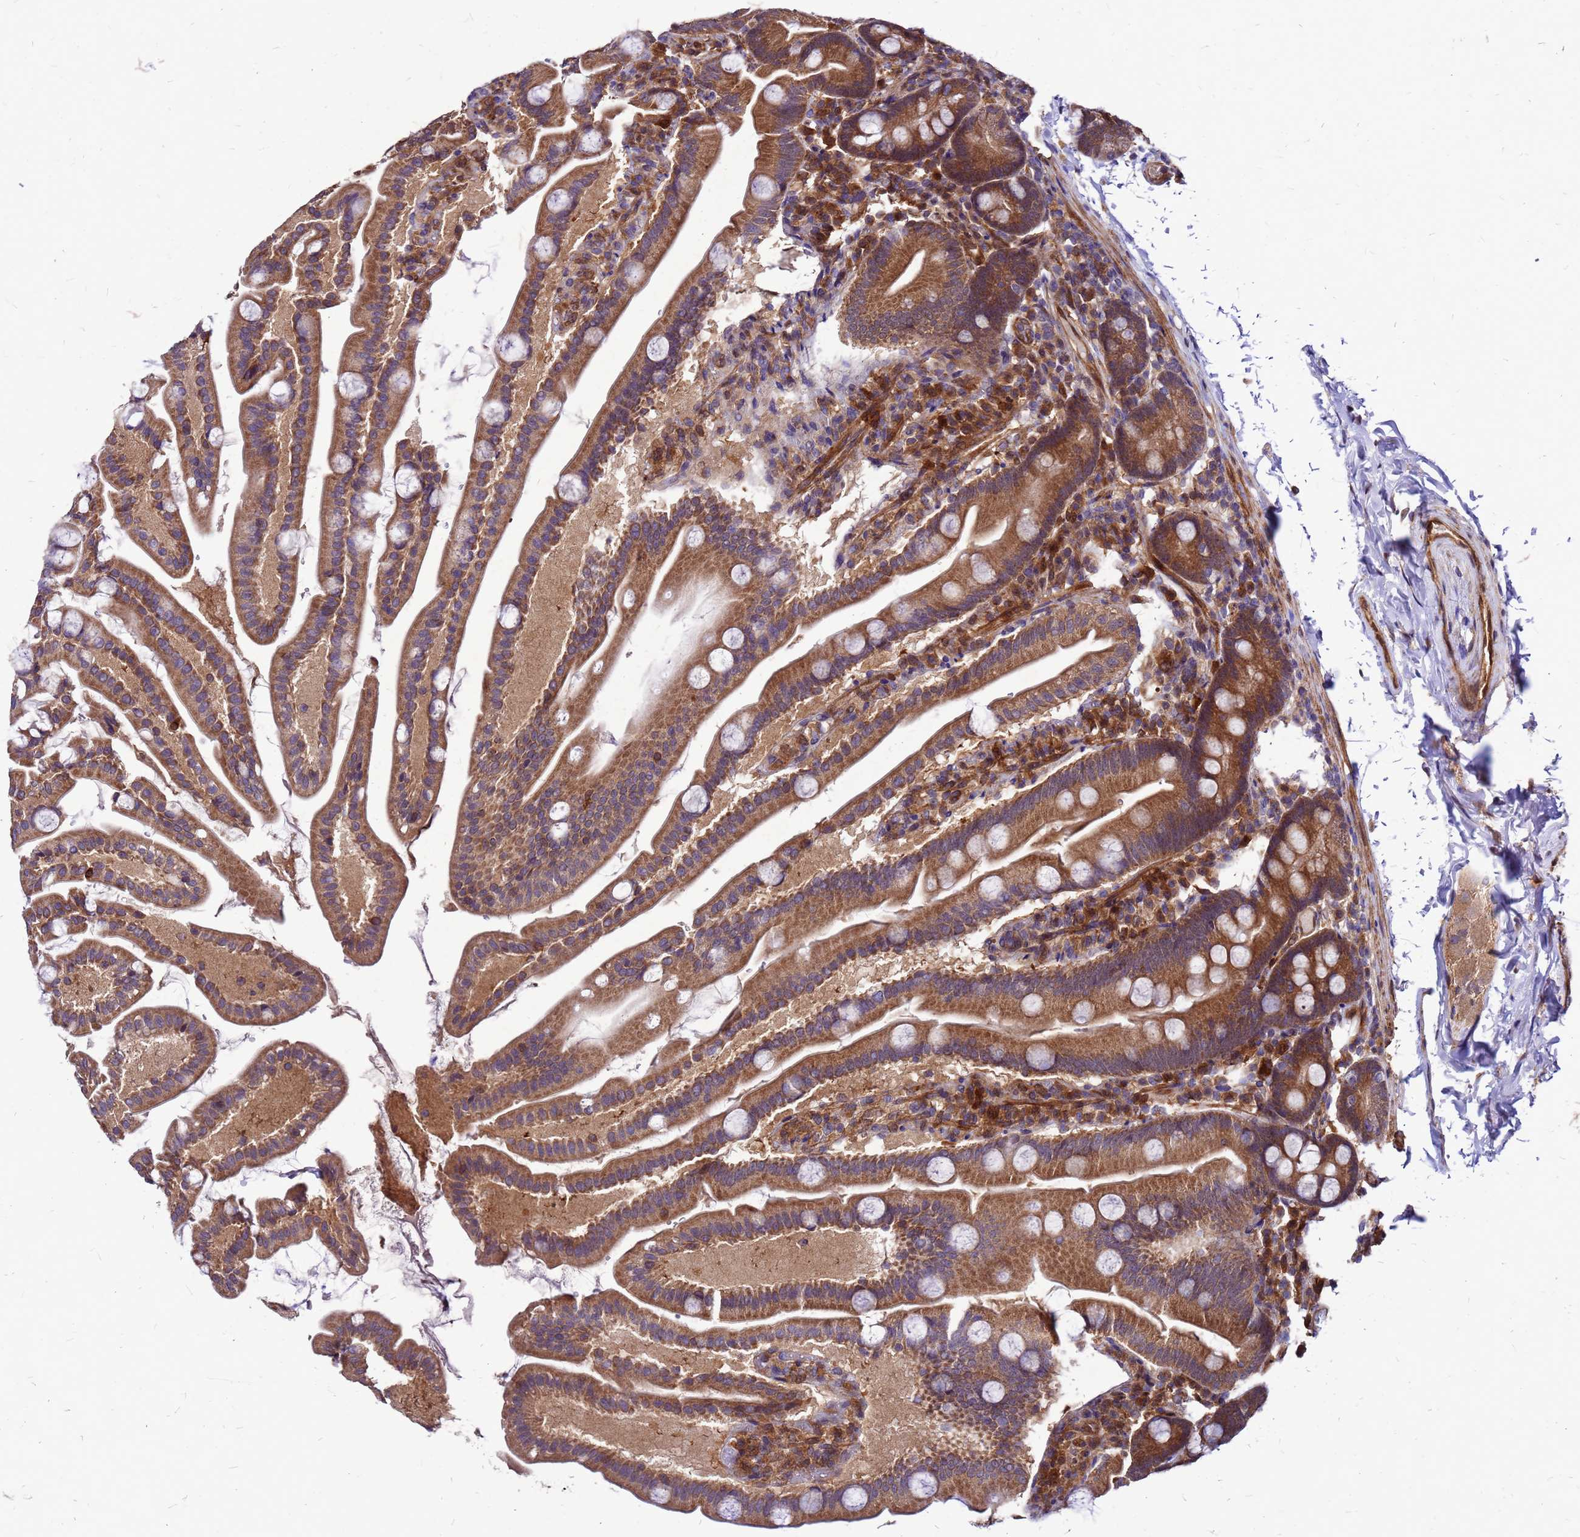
{"staining": {"intensity": "strong", "quantity": "25%-75%", "location": "cytoplasmic/membranous"}, "tissue": "small intestine", "cell_type": "Glandular cells", "image_type": "normal", "snomed": [{"axis": "morphology", "description": "Normal tissue, NOS"}, {"axis": "topography", "description": "Small intestine"}], "caption": "Strong cytoplasmic/membranous positivity for a protein is present in approximately 25%-75% of glandular cells of normal small intestine using immunohistochemistry.", "gene": "DUSP23", "patient": {"sex": "female", "age": 68}}